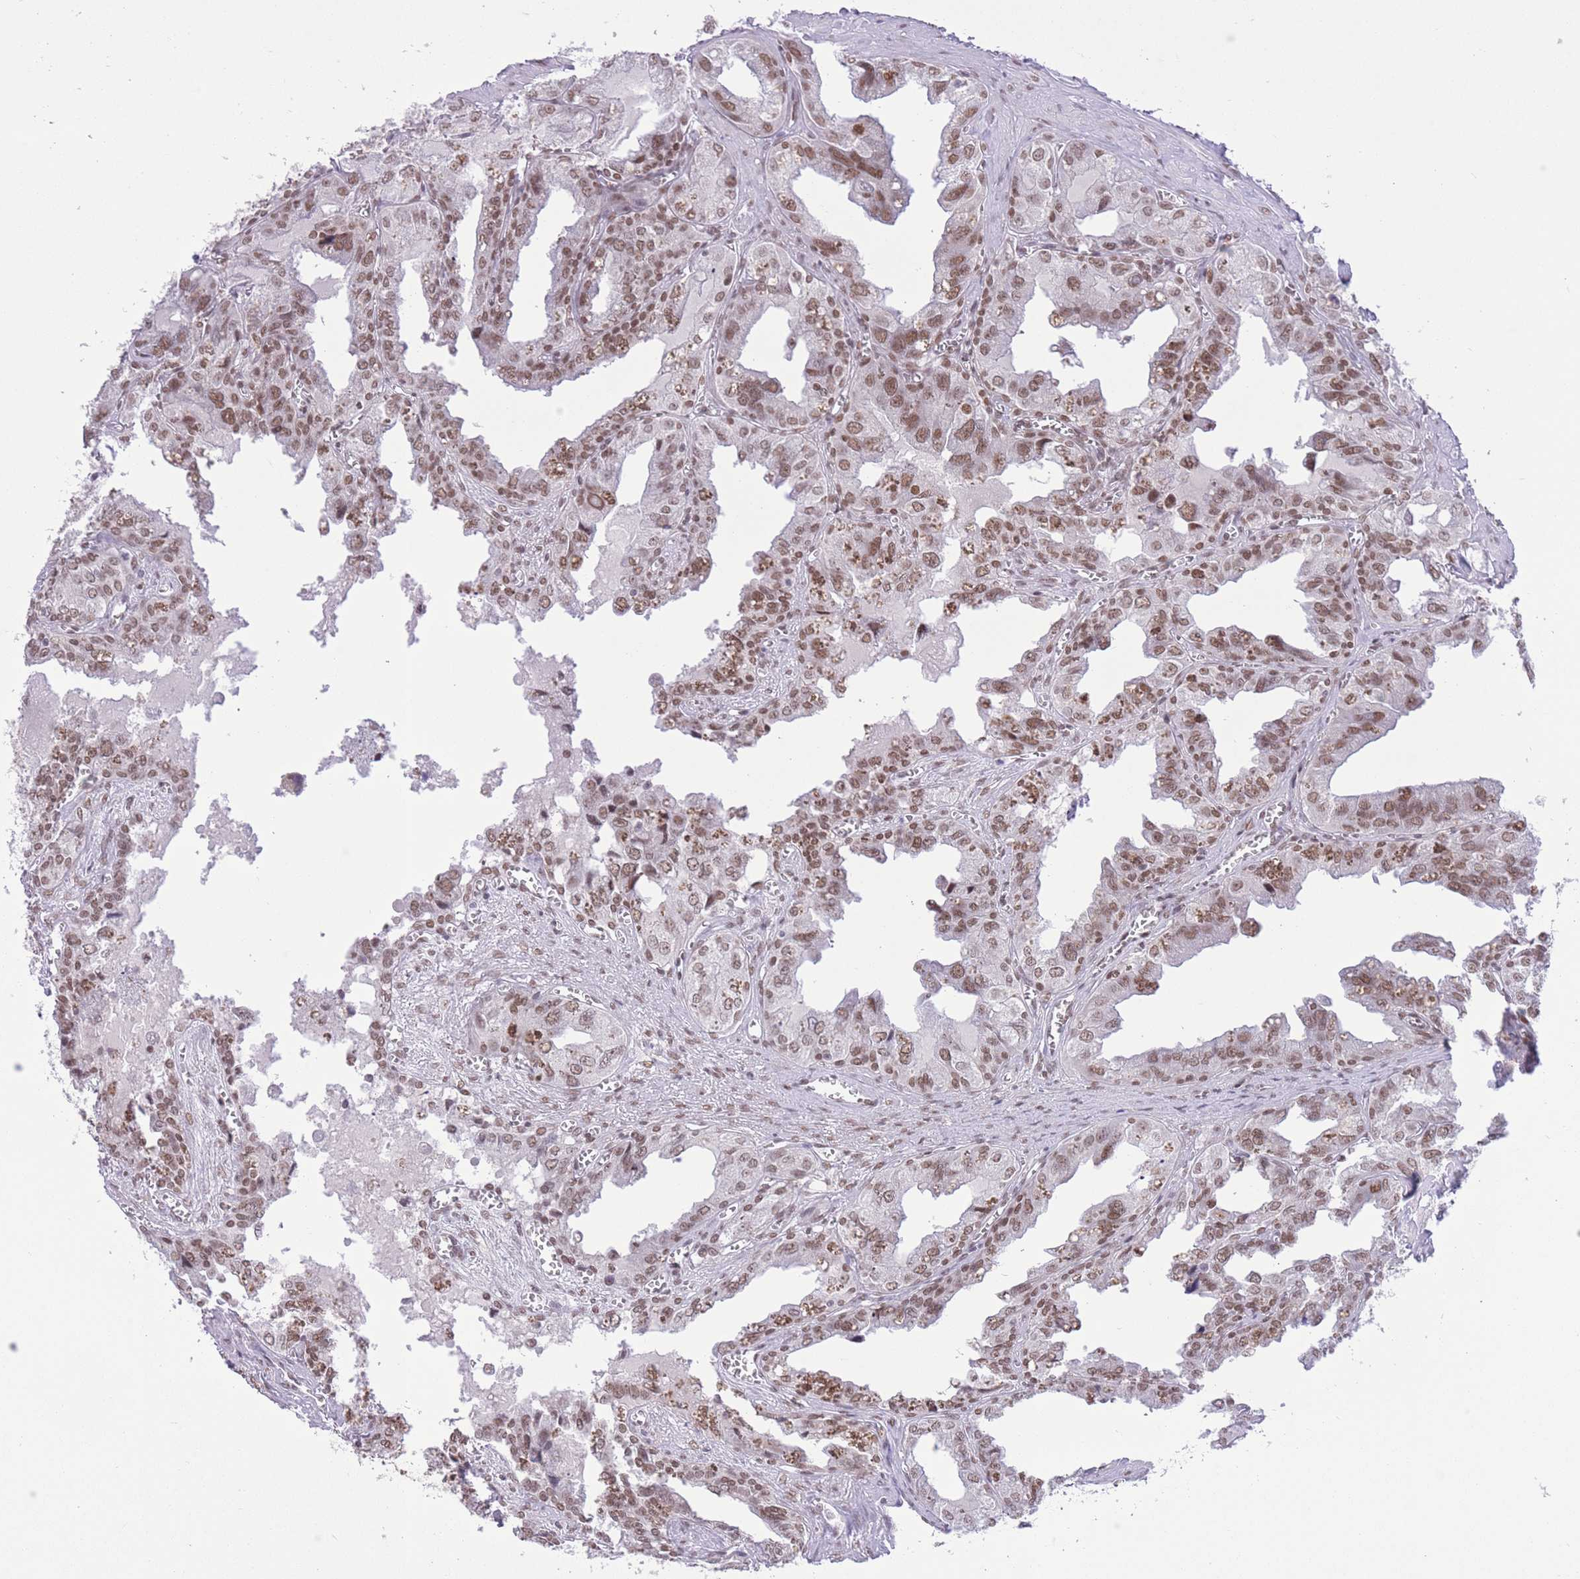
{"staining": {"intensity": "moderate", "quantity": ">75%", "location": "nuclear"}, "tissue": "seminal vesicle", "cell_type": "Glandular cells", "image_type": "normal", "snomed": [{"axis": "morphology", "description": "Normal tissue, NOS"}, {"axis": "topography", "description": "Seminal veicle"}], "caption": "IHC image of unremarkable seminal vesicle: seminal vesicle stained using IHC demonstrates medium levels of moderate protein expression localized specifically in the nuclear of glandular cells, appearing as a nuclear brown color.", "gene": "ZBED5", "patient": {"sex": "male", "age": 67}}